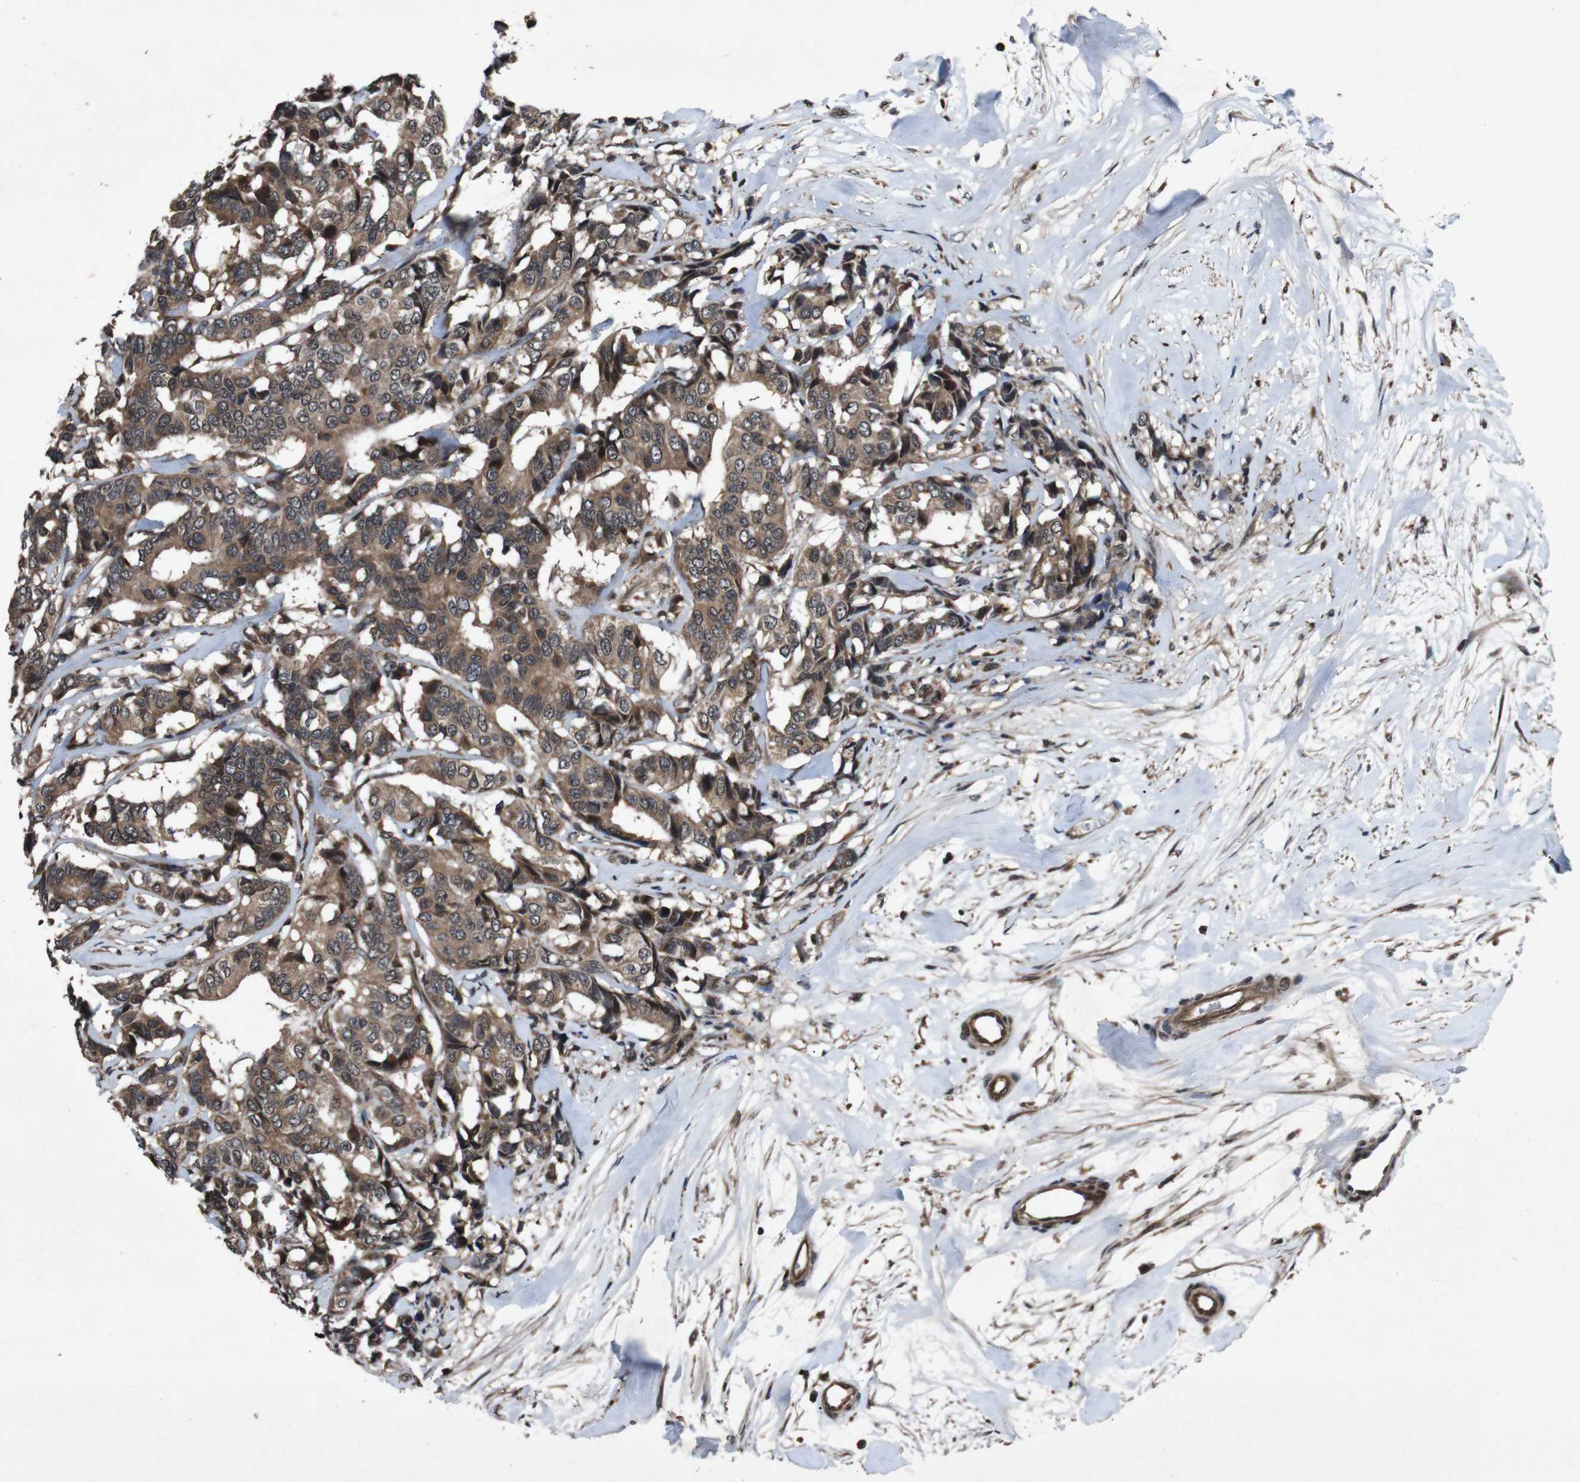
{"staining": {"intensity": "moderate", "quantity": ">75%", "location": "cytoplasmic/membranous"}, "tissue": "breast cancer", "cell_type": "Tumor cells", "image_type": "cancer", "snomed": [{"axis": "morphology", "description": "Duct carcinoma"}, {"axis": "topography", "description": "Breast"}], "caption": "IHC image of neoplastic tissue: breast cancer stained using immunohistochemistry (IHC) displays medium levels of moderate protein expression localized specifically in the cytoplasmic/membranous of tumor cells, appearing as a cytoplasmic/membranous brown color.", "gene": "SOCS1", "patient": {"sex": "female", "age": 87}}